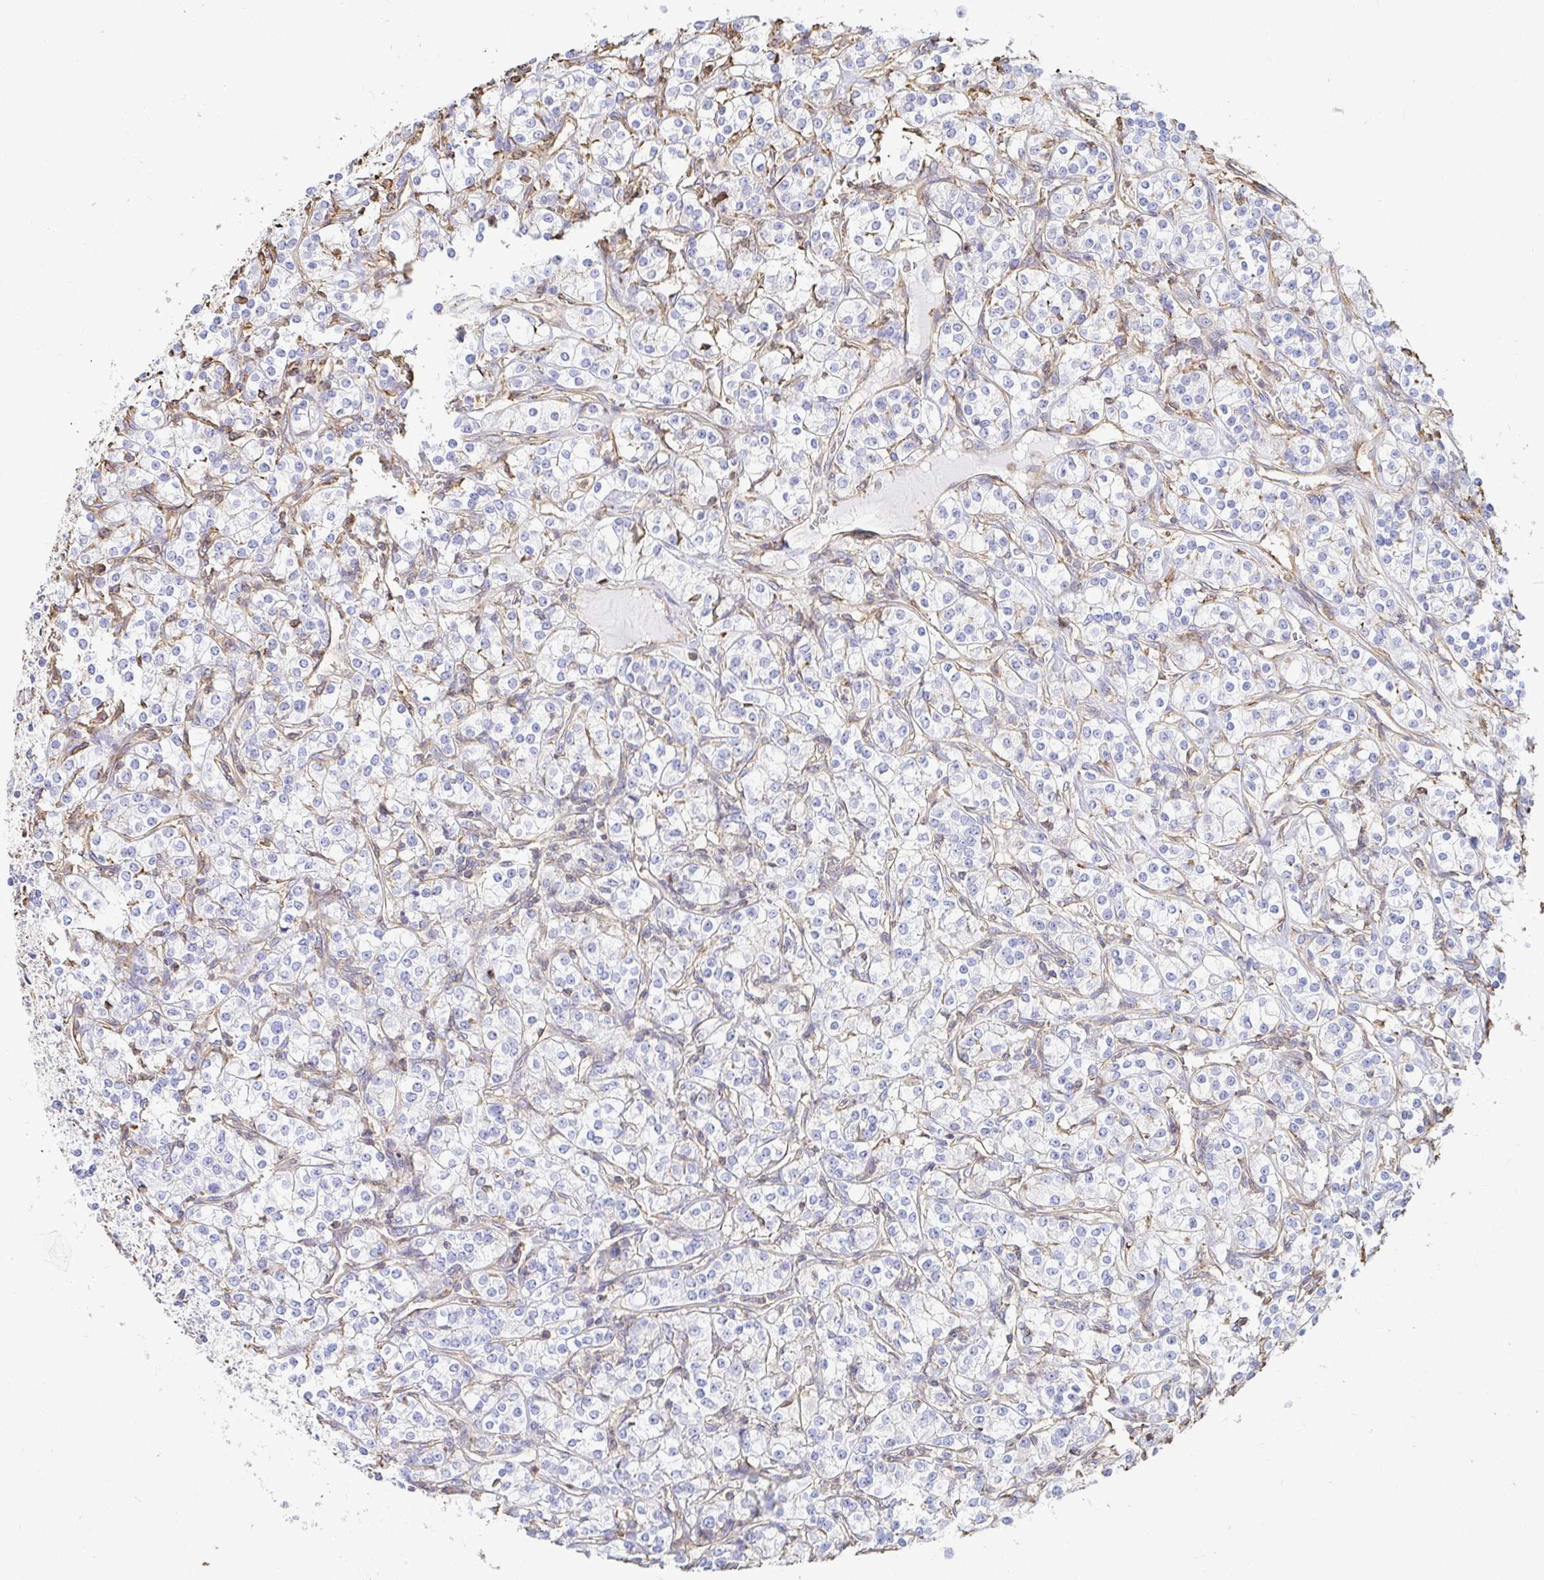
{"staining": {"intensity": "negative", "quantity": "none", "location": "none"}, "tissue": "renal cancer", "cell_type": "Tumor cells", "image_type": "cancer", "snomed": [{"axis": "morphology", "description": "Adenocarcinoma, NOS"}, {"axis": "topography", "description": "Kidney"}], "caption": "Immunohistochemistry of human adenocarcinoma (renal) shows no expression in tumor cells.", "gene": "PTPN14", "patient": {"sex": "male", "age": 77}}